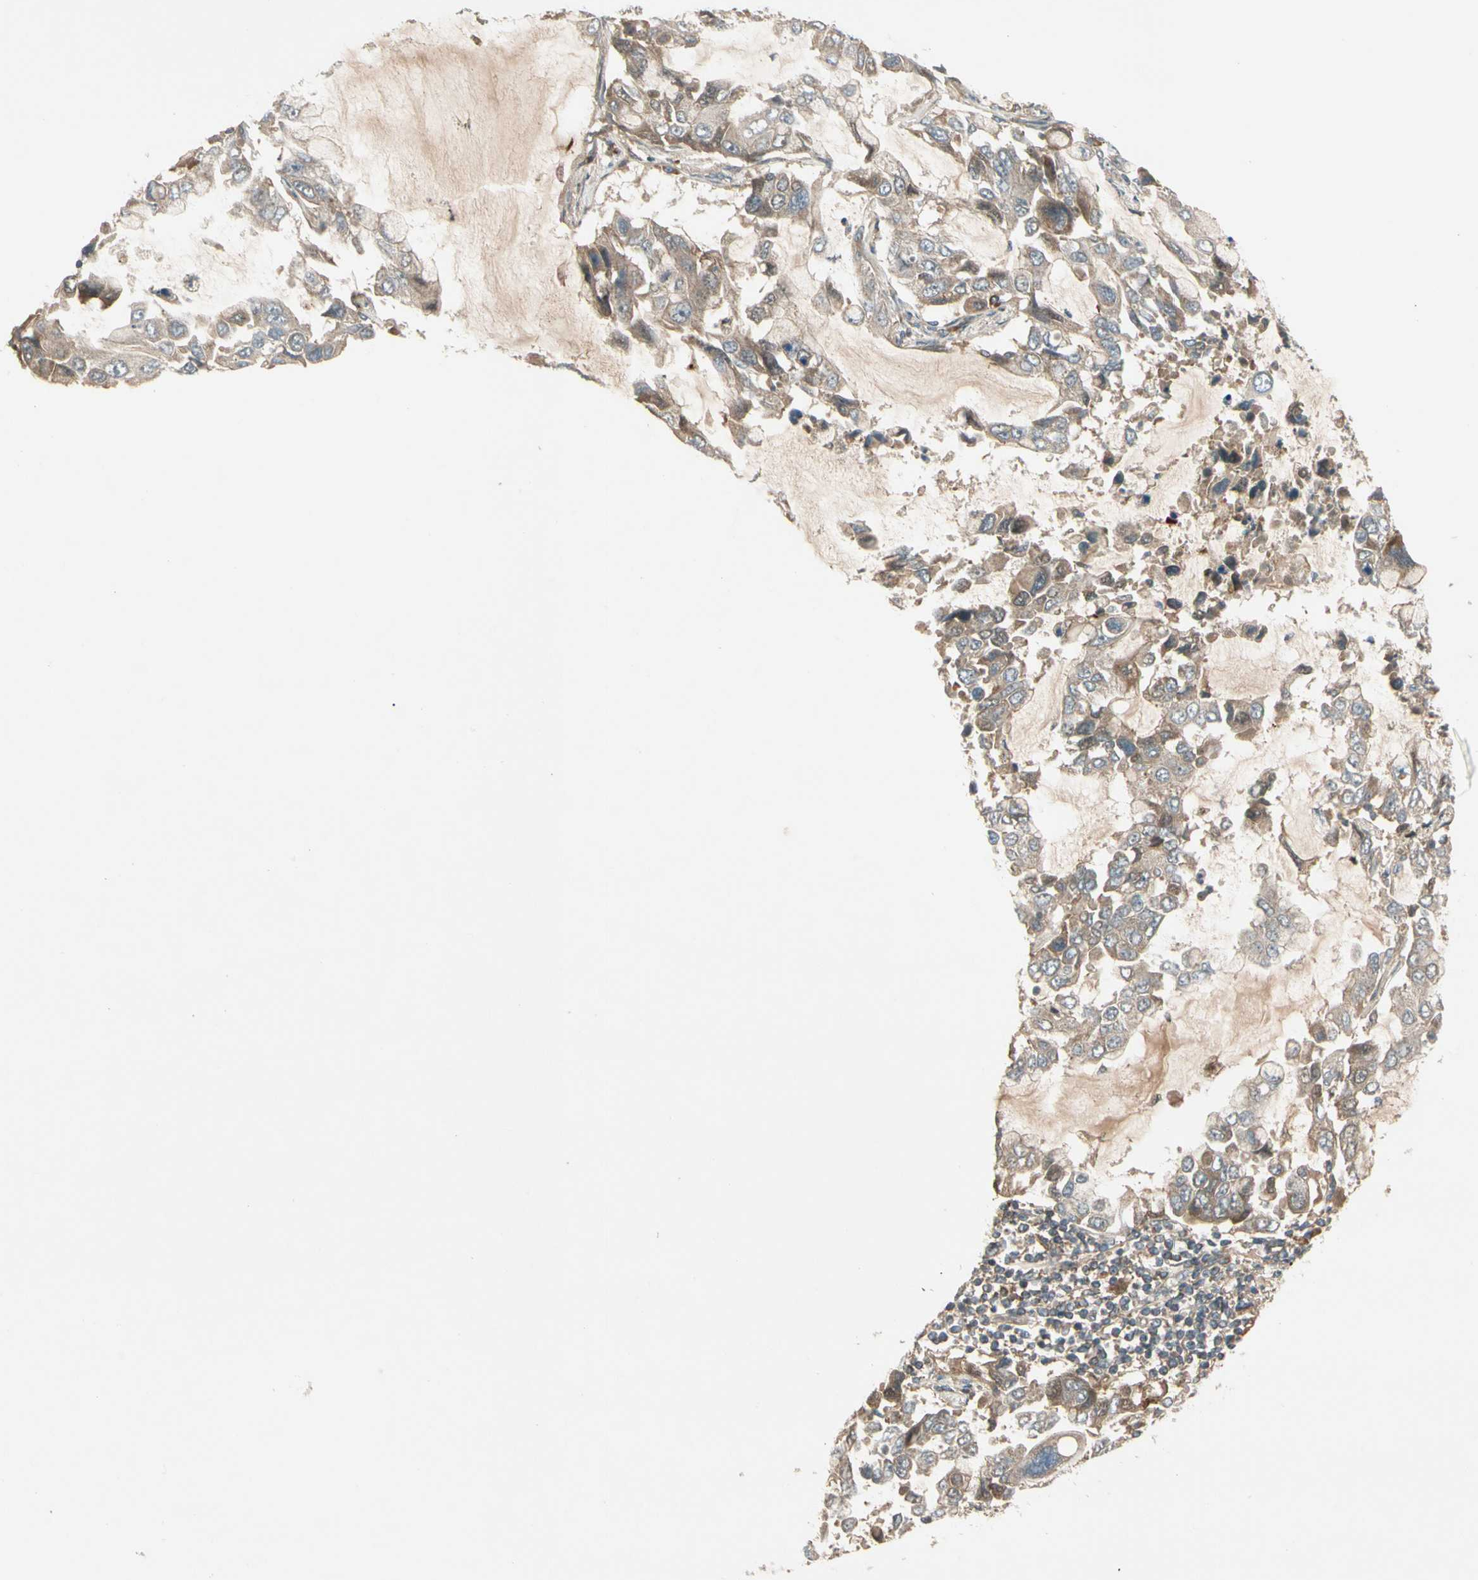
{"staining": {"intensity": "moderate", "quantity": ">75%", "location": "cytoplasmic/membranous"}, "tissue": "lung cancer", "cell_type": "Tumor cells", "image_type": "cancer", "snomed": [{"axis": "morphology", "description": "Adenocarcinoma, NOS"}, {"axis": "topography", "description": "Lung"}], "caption": "High-power microscopy captured an IHC image of adenocarcinoma (lung), revealing moderate cytoplasmic/membranous positivity in approximately >75% of tumor cells.", "gene": "ACVR1C", "patient": {"sex": "male", "age": 64}}